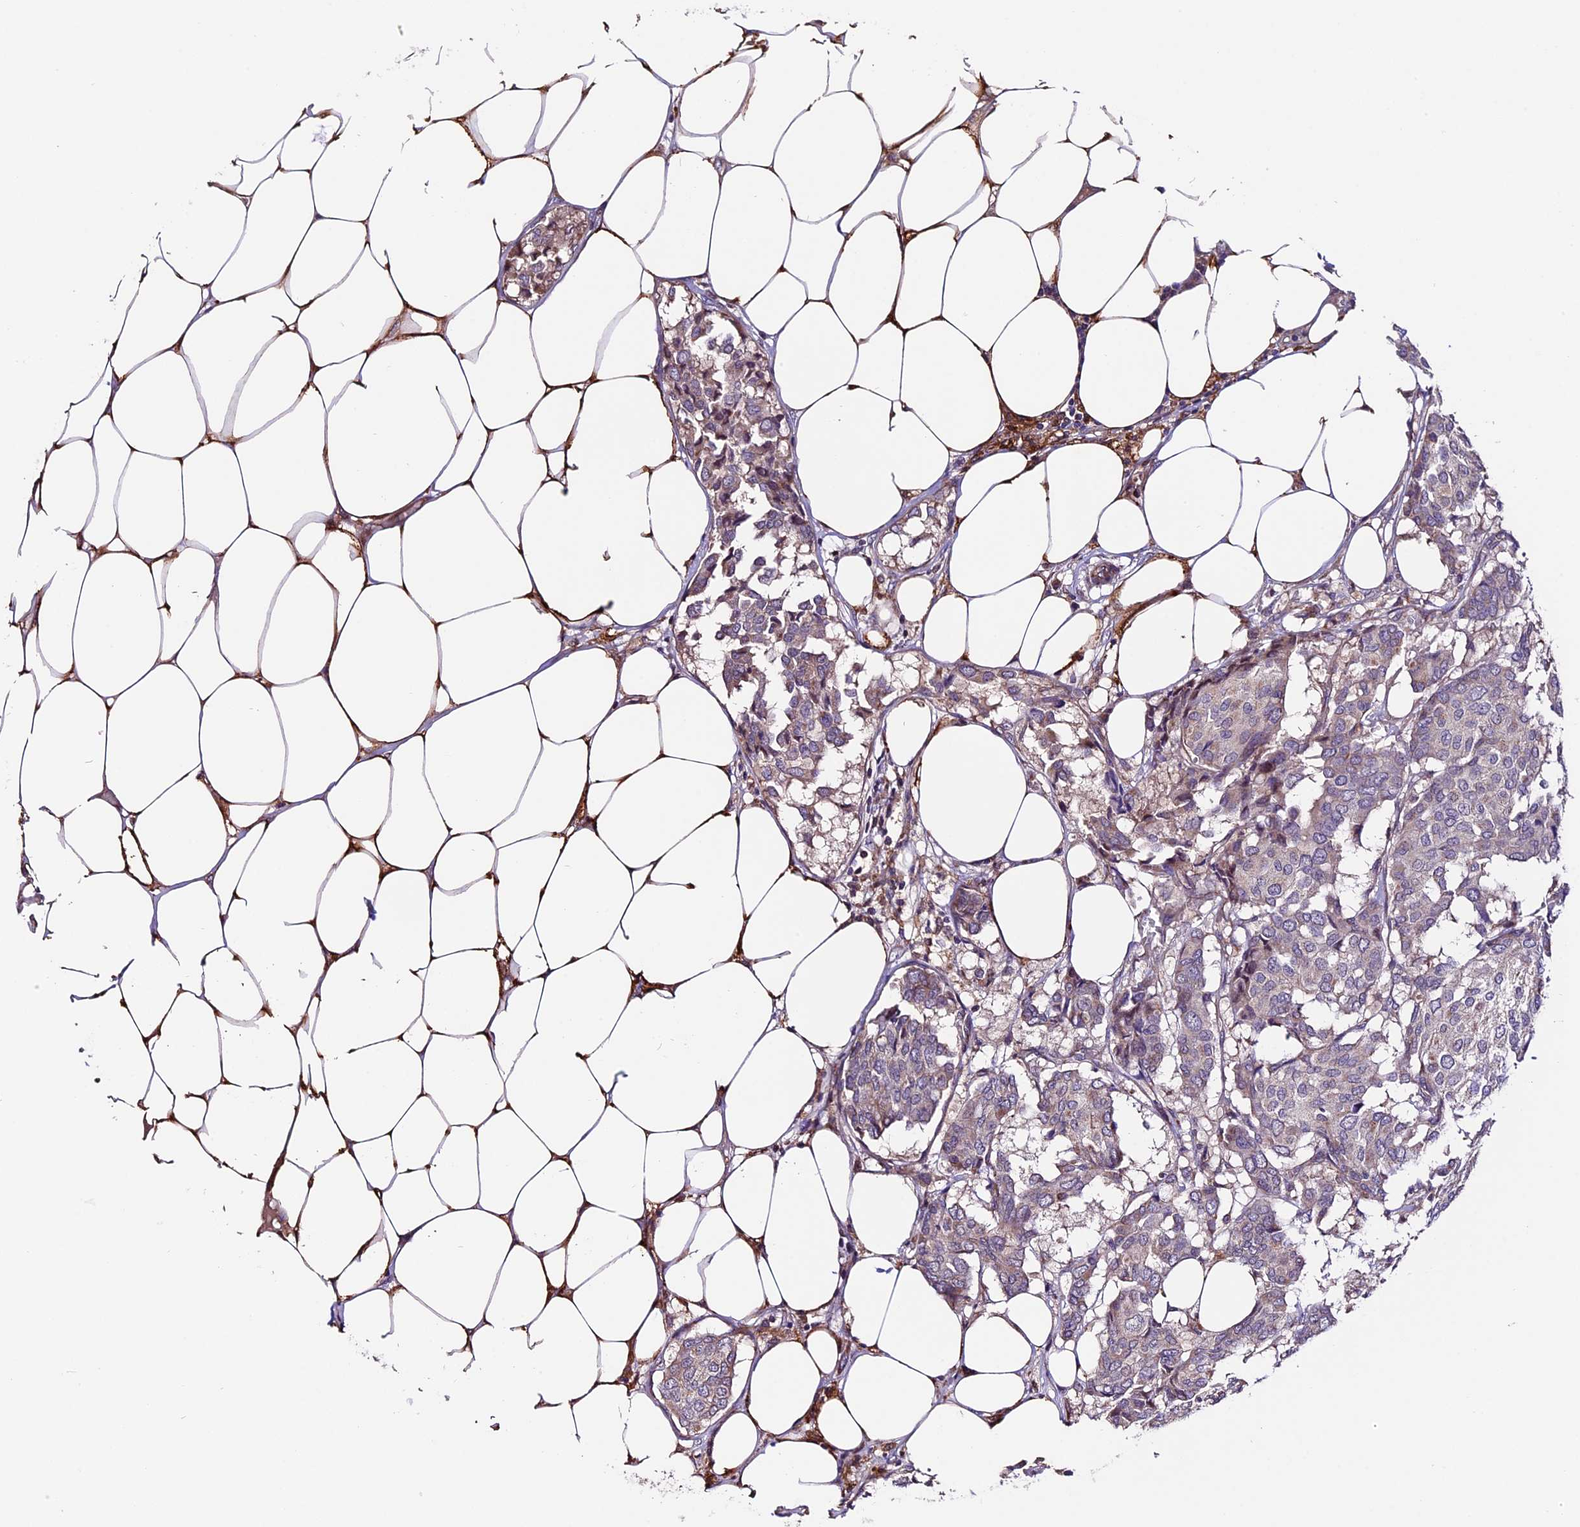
{"staining": {"intensity": "weak", "quantity": "<25%", "location": "cytoplasmic/membranous"}, "tissue": "breast cancer", "cell_type": "Tumor cells", "image_type": "cancer", "snomed": [{"axis": "morphology", "description": "Duct carcinoma"}, {"axis": "topography", "description": "Breast"}], "caption": "Tumor cells show no significant protein expression in breast cancer.", "gene": "DDX28", "patient": {"sex": "female", "age": 75}}